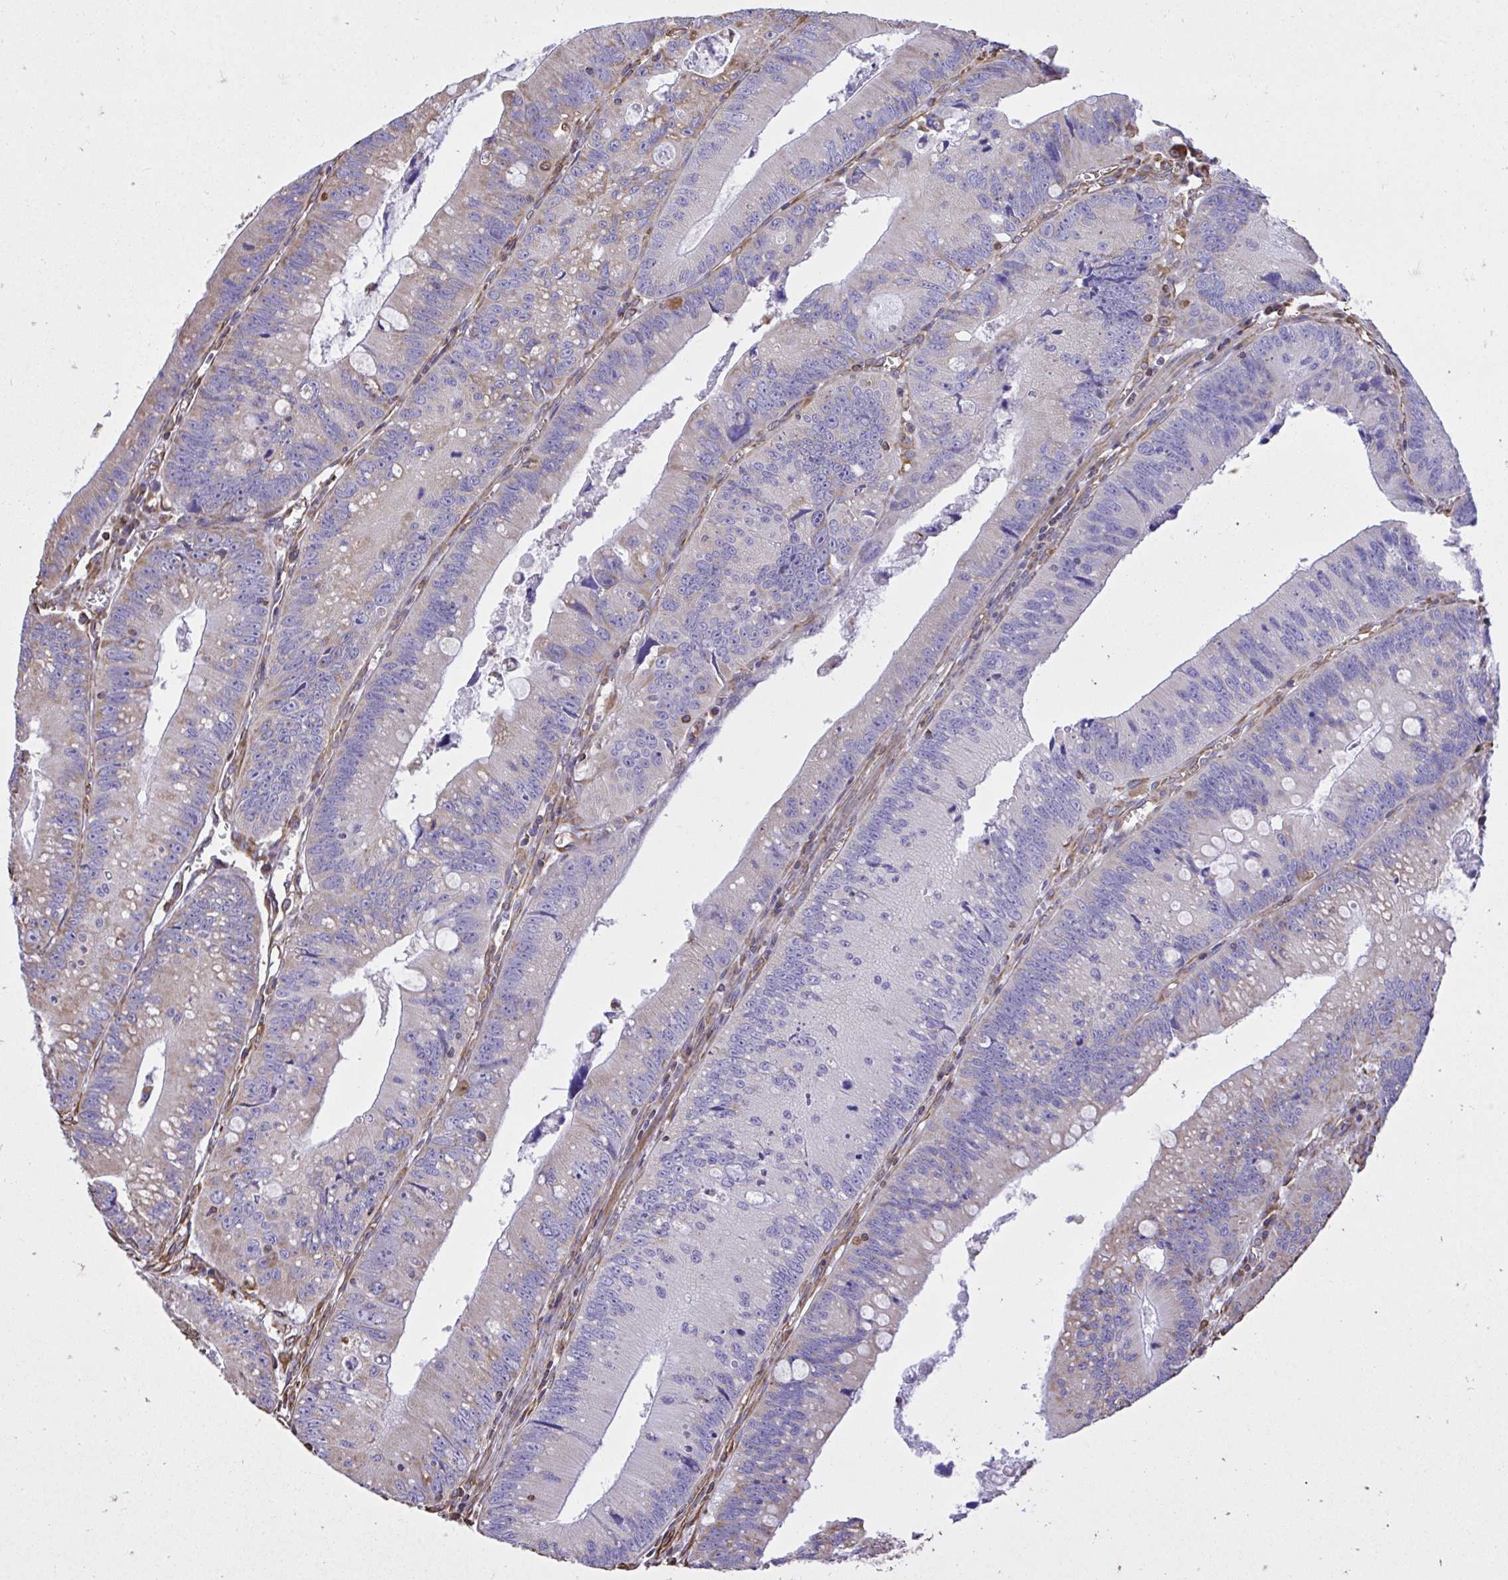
{"staining": {"intensity": "negative", "quantity": "none", "location": "none"}, "tissue": "colorectal cancer", "cell_type": "Tumor cells", "image_type": "cancer", "snomed": [{"axis": "morphology", "description": "Adenocarcinoma, NOS"}, {"axis": "topography", "description": "Rectum"}], "caption": "Immunohistochemical staining of colorectal cancer demonstrates no significant positivity in tumor cells. (DAB (3,3'-diaminobenzidine) IHC, high magnification).", "gene": "RNF103", "patient": {"sex": "female", "age": 81}}